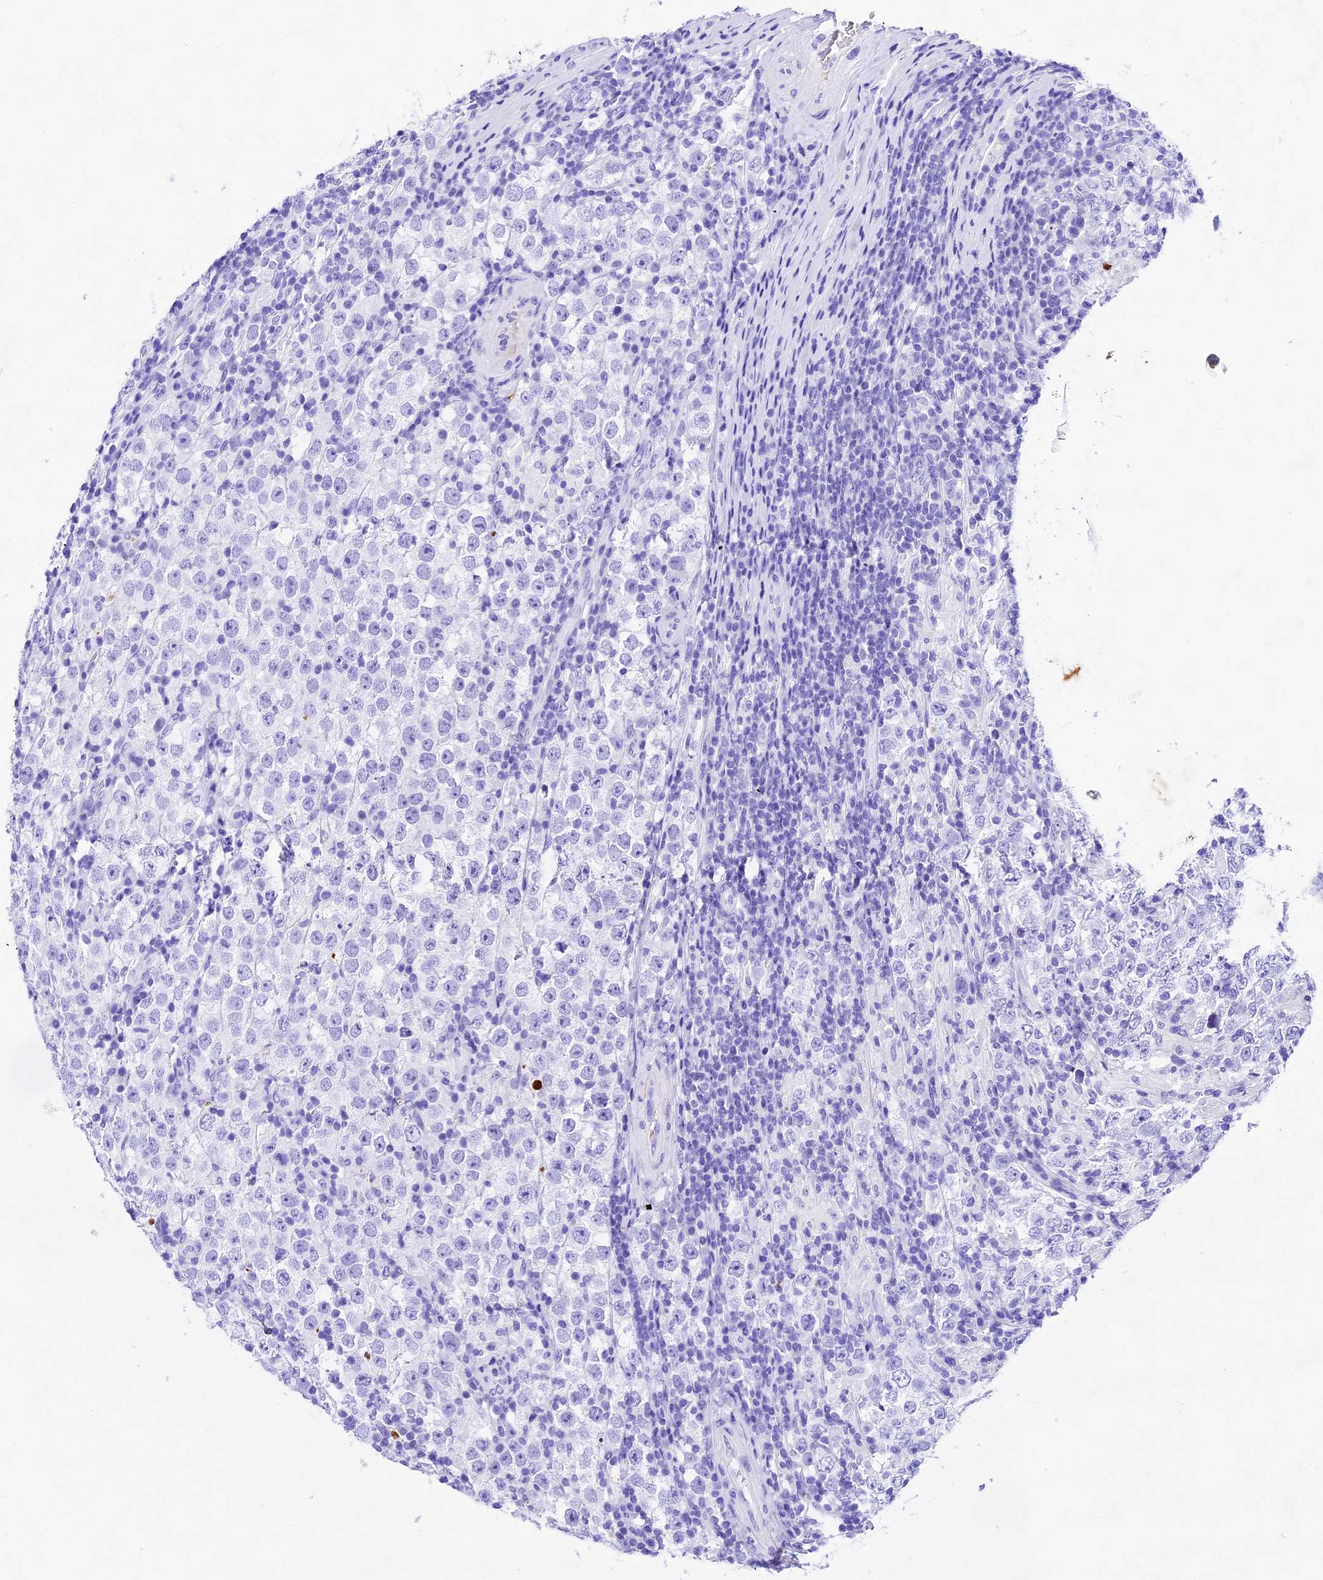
{"staining": {"intensity": "negative", "quantity": "none", "location": "none"}, "tissue": "testis cancer", "cell_type": "Tumor cells", "image_type": "cancer", "snomed": [{"axis": "morphology", "description": "Normal tissue, NOS"}, {"axis": "morphology", "description": "Urothelial carcinoma, High grade"}, {"axis": "morphology", "description": "Seminoma, NOS"}, {"axis": "morphology", "description": "Carcinoma, Embryonal, NOS"}, {"axis": "topography", "description": "Urinary bladder"}, {"axis": "topography", "description": "Testis"}], "caption": "Immunohistochemistry (IHC) micrograph of testis cancer stained for a protein (brown), which displays no staining in tumor cells. The staining is performed using DAB brown chromogen with nuclei counter-stained in using hematoxylin.", "gene": "PSG11", "patient": {"sex": "male", "age": 41}}